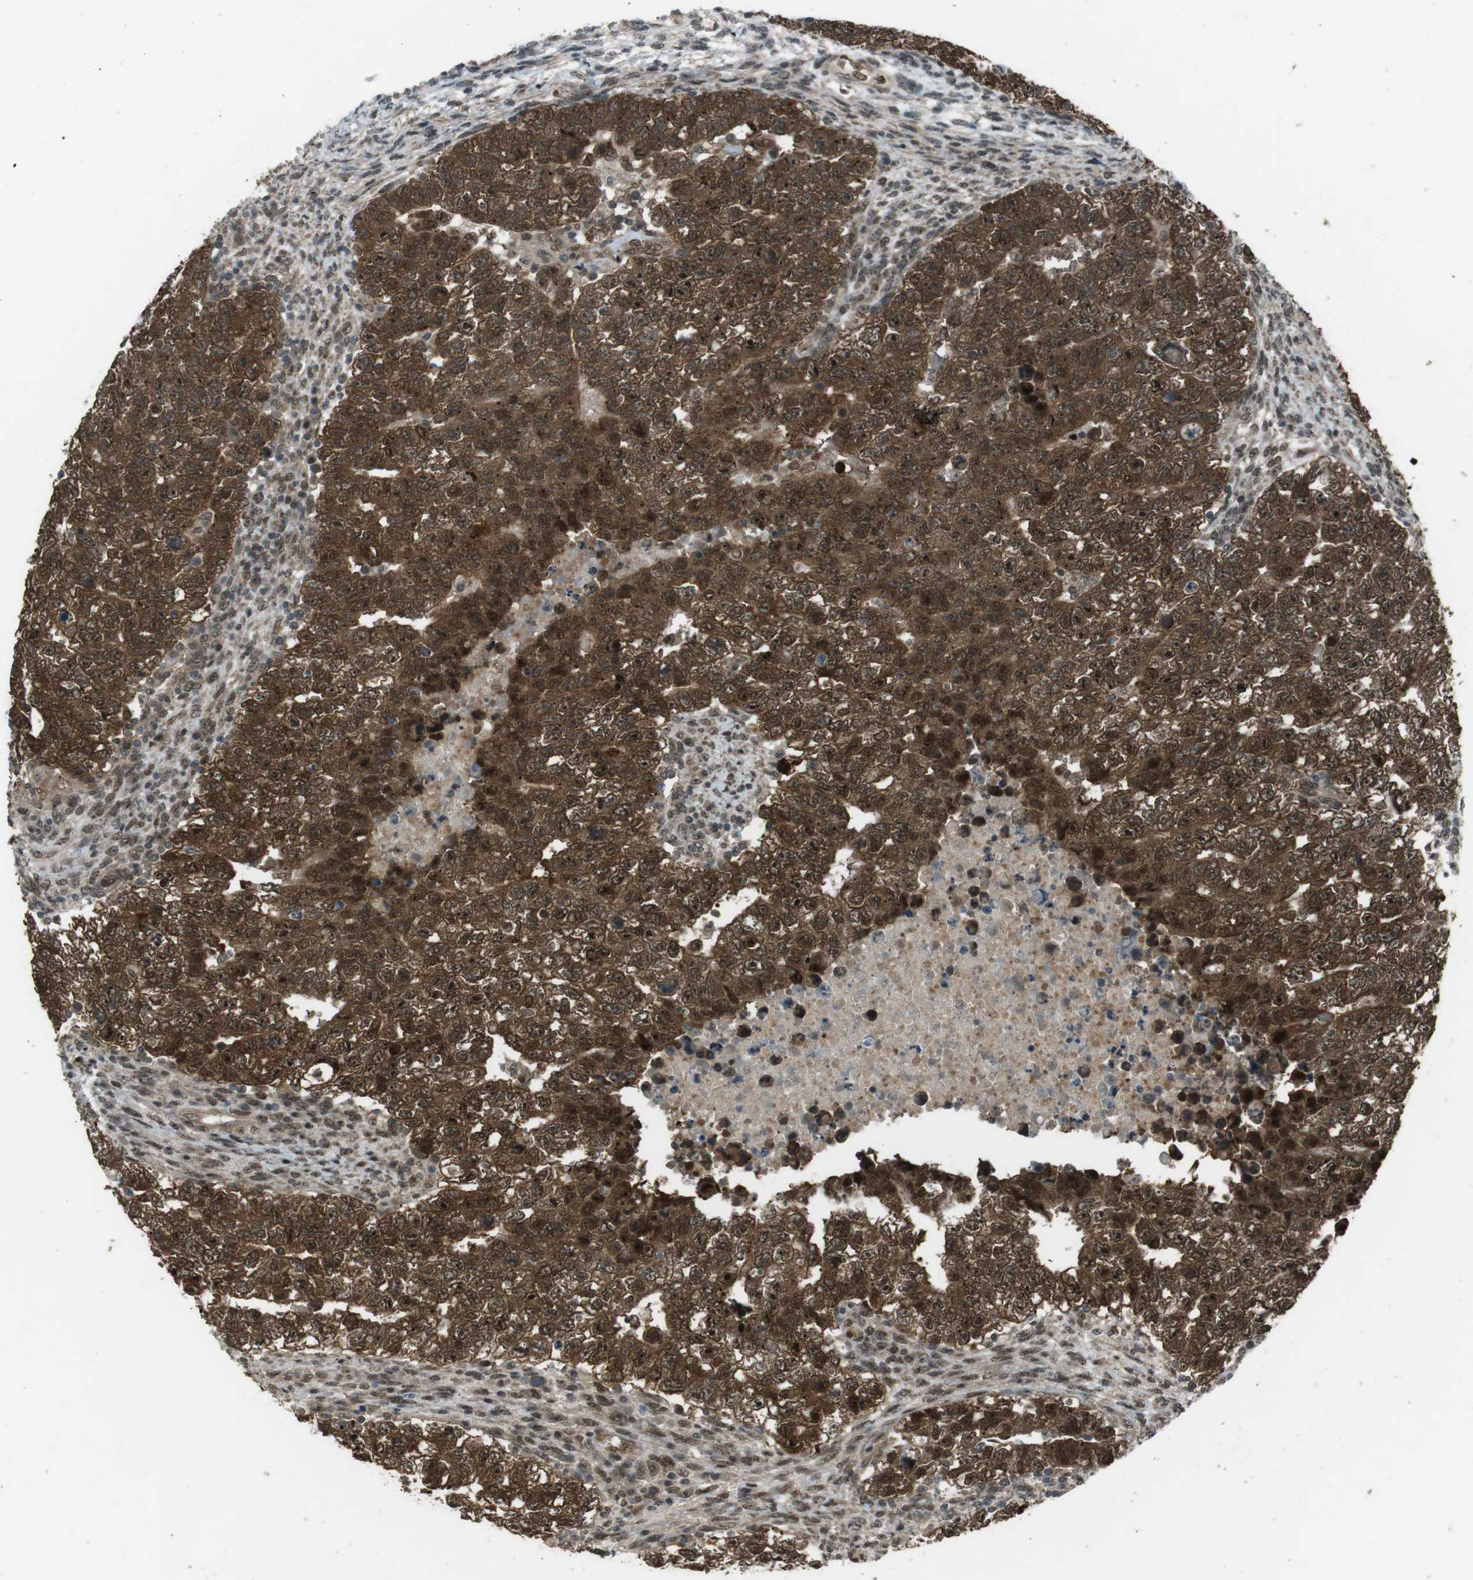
{"staining": {"intensity": "strong", "quantity": ">75%", "location": "cytoplasmic/membranous,nuclear"}, "tissue": "testis cancer", "cell_type": "Tumor cells", "image_type": "cancer", "snomed": [{"axis": "morphology", "description": "Seminoma, NOS"}, {"axis": "morphology", "description": "Carcinoma, Embryonal, NOS"}, {"axis": "topography", "description": "Testis"}], "caption": "Testis embryonal carcinoma was stained to show a protein in brown. There is high levels of strong cytoplasmic/membranous and nuclear expression in approximately >75% of tumor cells. Using DAB (3,3'-diaminobenzidine) (brown) and hematoxylin (blue) stains, captured at high magnification using brightfield microscopy.", "gene": "SLITRK5", "patient": {"sex": "male", "age": 38}}